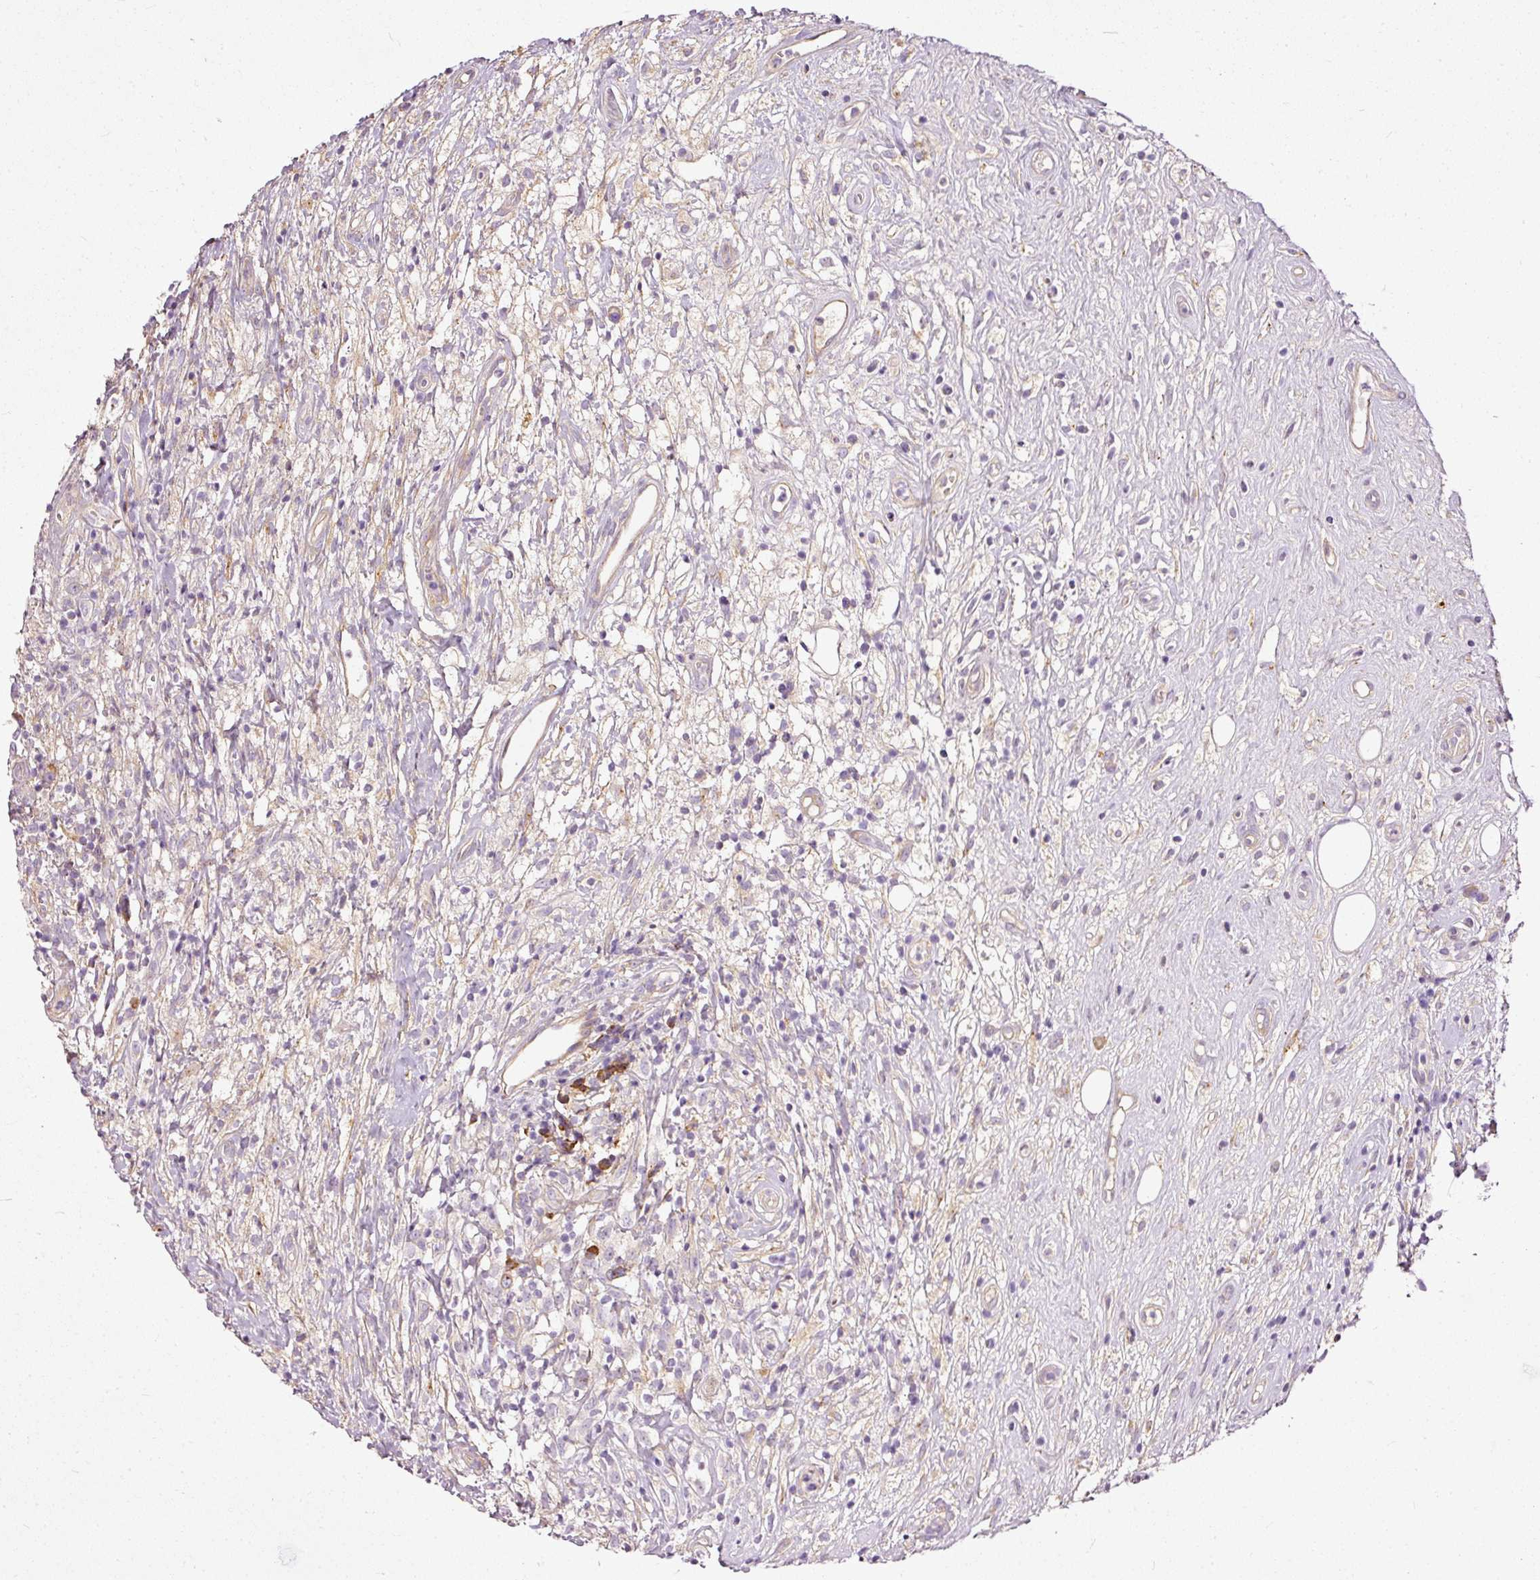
{"staining": {"intensity": "negative", "quantity": "none", "location": "none"}, "tissue": "lymphoma", "cell_type": "Tumor cells", "image_type": "cancer", "snomed": [{"axis": "morphology", "description": "Hodgkin's disease, NOS"}, {"axis": "topography", "description": "No Tissue"}], "caption": "Immunohistochemistry histopathology image of Hodgkin's disease stained for a protein (brown), which reveals no positivity in tumor cells.", "gene": "PAQR9", "patient": {"sex": "female", "age": 21}}